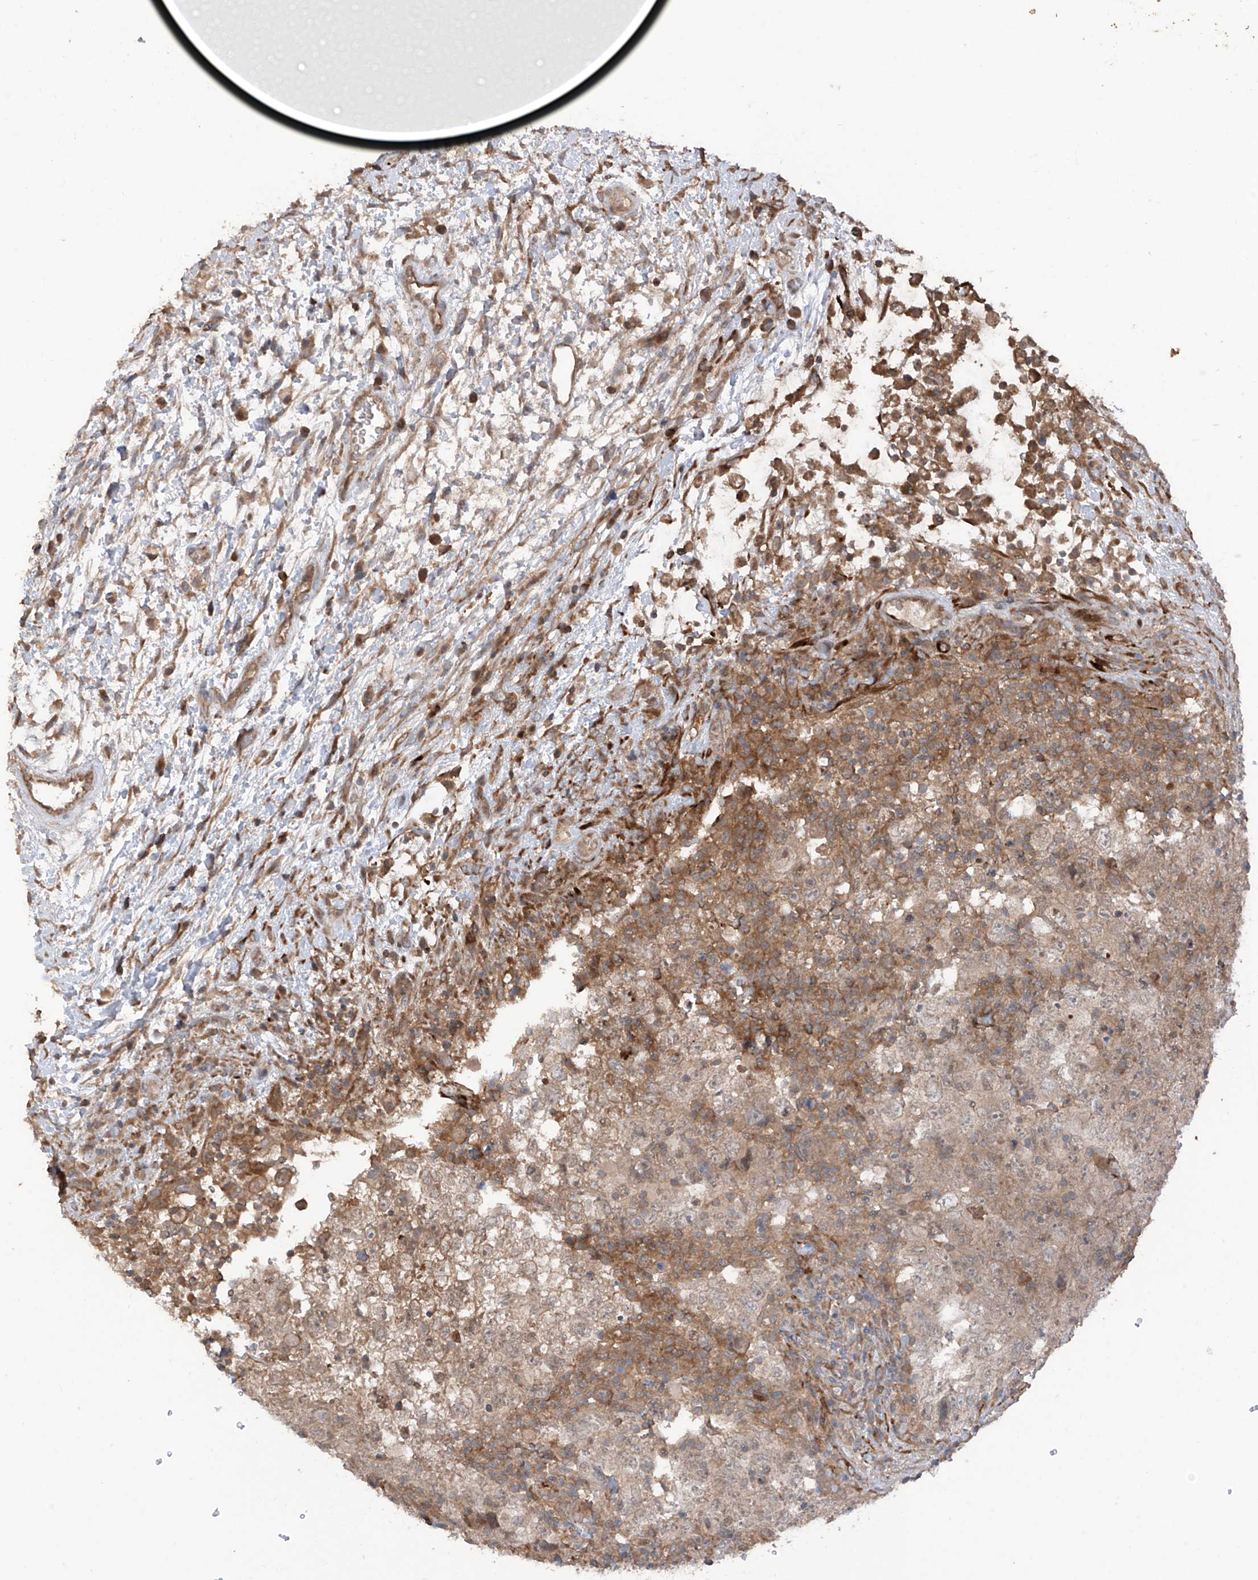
{"staining": {"intensity": "moderate", "quantity": ">75%", "location": "cytoplasmic/membranous"}, "tissue": "testis cancer", "cell_type": "Tumor cells", "image_type": "cancer", "snomed": [{"axis": "morphology", "description": "Carcinoma, Embryonal, NOS"}, {"axis": "topography", "description": "Testis"}], "caption": "Testis cancer (embryonal carcinoma) stained with a protein marker demonstrates moderate staining in tumor cells.", "gene": "SAMD3", "patient": {"sex": "male", "age": 37}}